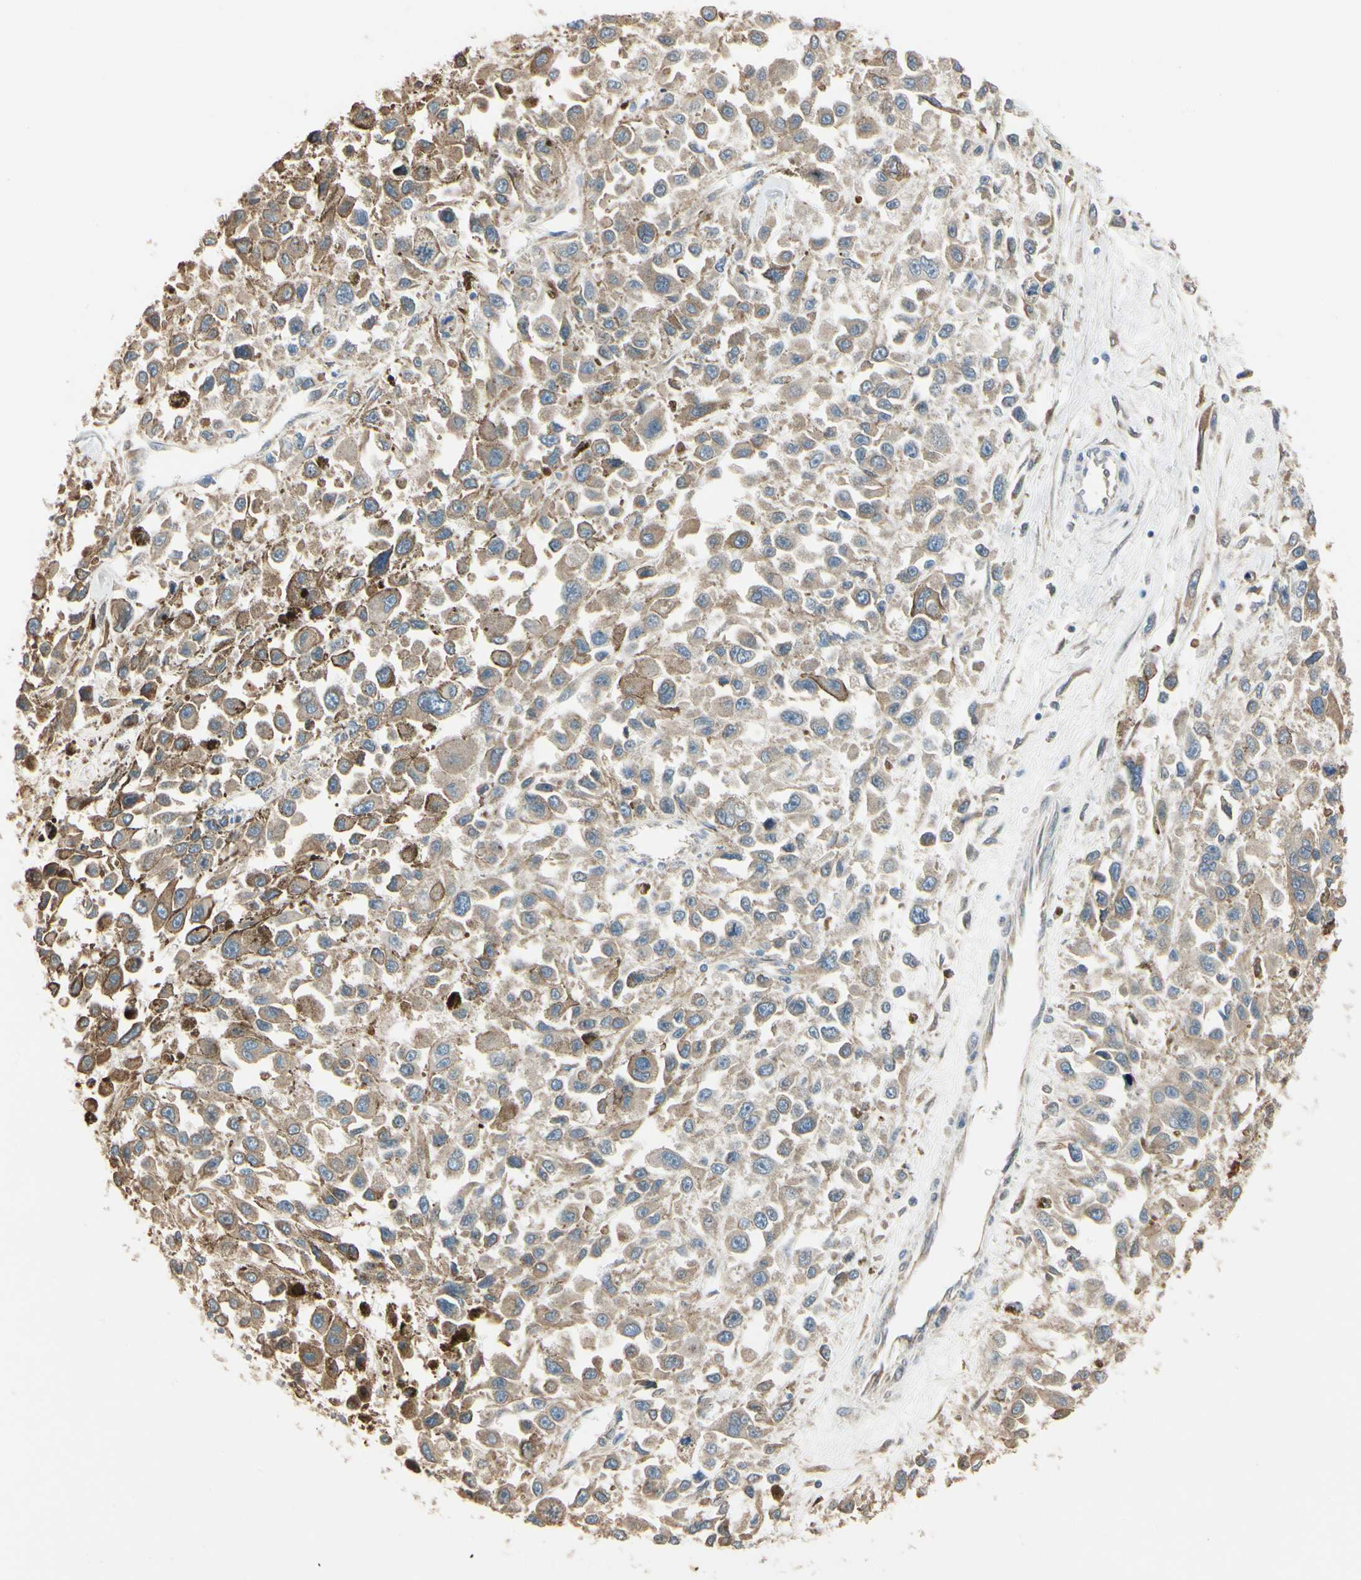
{"staining": {"intensity": "weak", "quantity": ">75%", "location": "cytoplasmic/membranous"}, "tissue": "melanoma", "cell_type": "Tumor cells", "image_type": "cancer", "snomed": [{"axis": "morphology", "description": "Malignant melanoma, Metastatic site"}, {"axis": "topography", "description": "Lymph node"}], "caption": "IHC staining of malignant melanoma (metastatic site), which reveals low levels of weak cytoplasmic/membranous positivity in approximately >75% of tumor cells indicating weak cytoplasmic/membranous protein staining. The staining was performed using DAB (brown) for protein detection and nuclei were counterstained in hematoxylin (blue).", "gene": "NUCB2", "patient": {"sex": "male", "age": 59}}